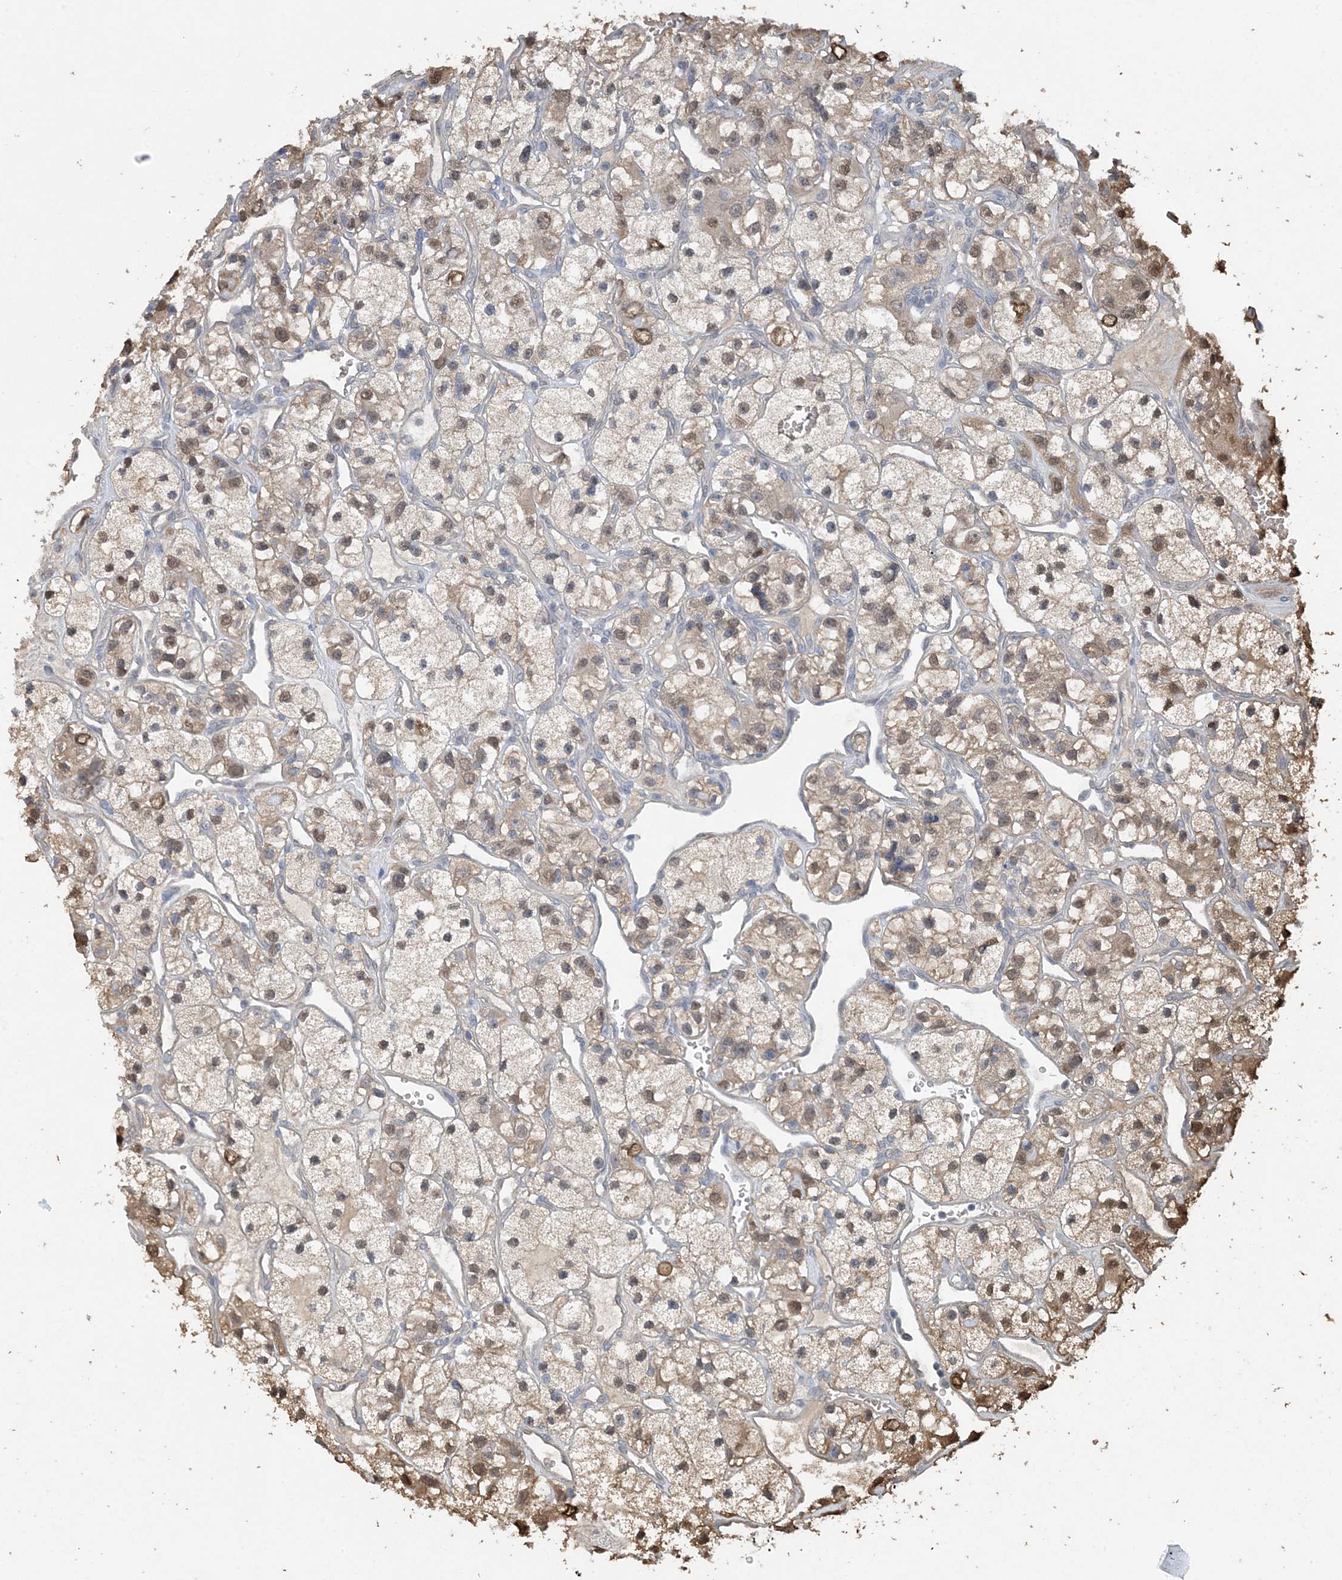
{"staining": {"intensity": "moderate", "quantity": ">75%", "location": "cytoplasmic/membranous,nuclear"}, "tissue": "renal cancer", "cell_type": "Tumor cells", "image_type": "cancer", "snomed": [{"axis": "morphology", "description": "Adenocarcinoma, NOS"}, {"axis": "topography", "description": "Kidney"}], "caption": "Renal cancer was stained to show a protein in brown. There is medium levels of moderate cytoplasmic/membranous and nuclear staining in approximately >75% of tumor cells. Immunohistochemistry stains the protein in brown and the nuclei are stained blue.", "gene": "HIKESHI", "patient": {"sex": "female", "age": 57}}